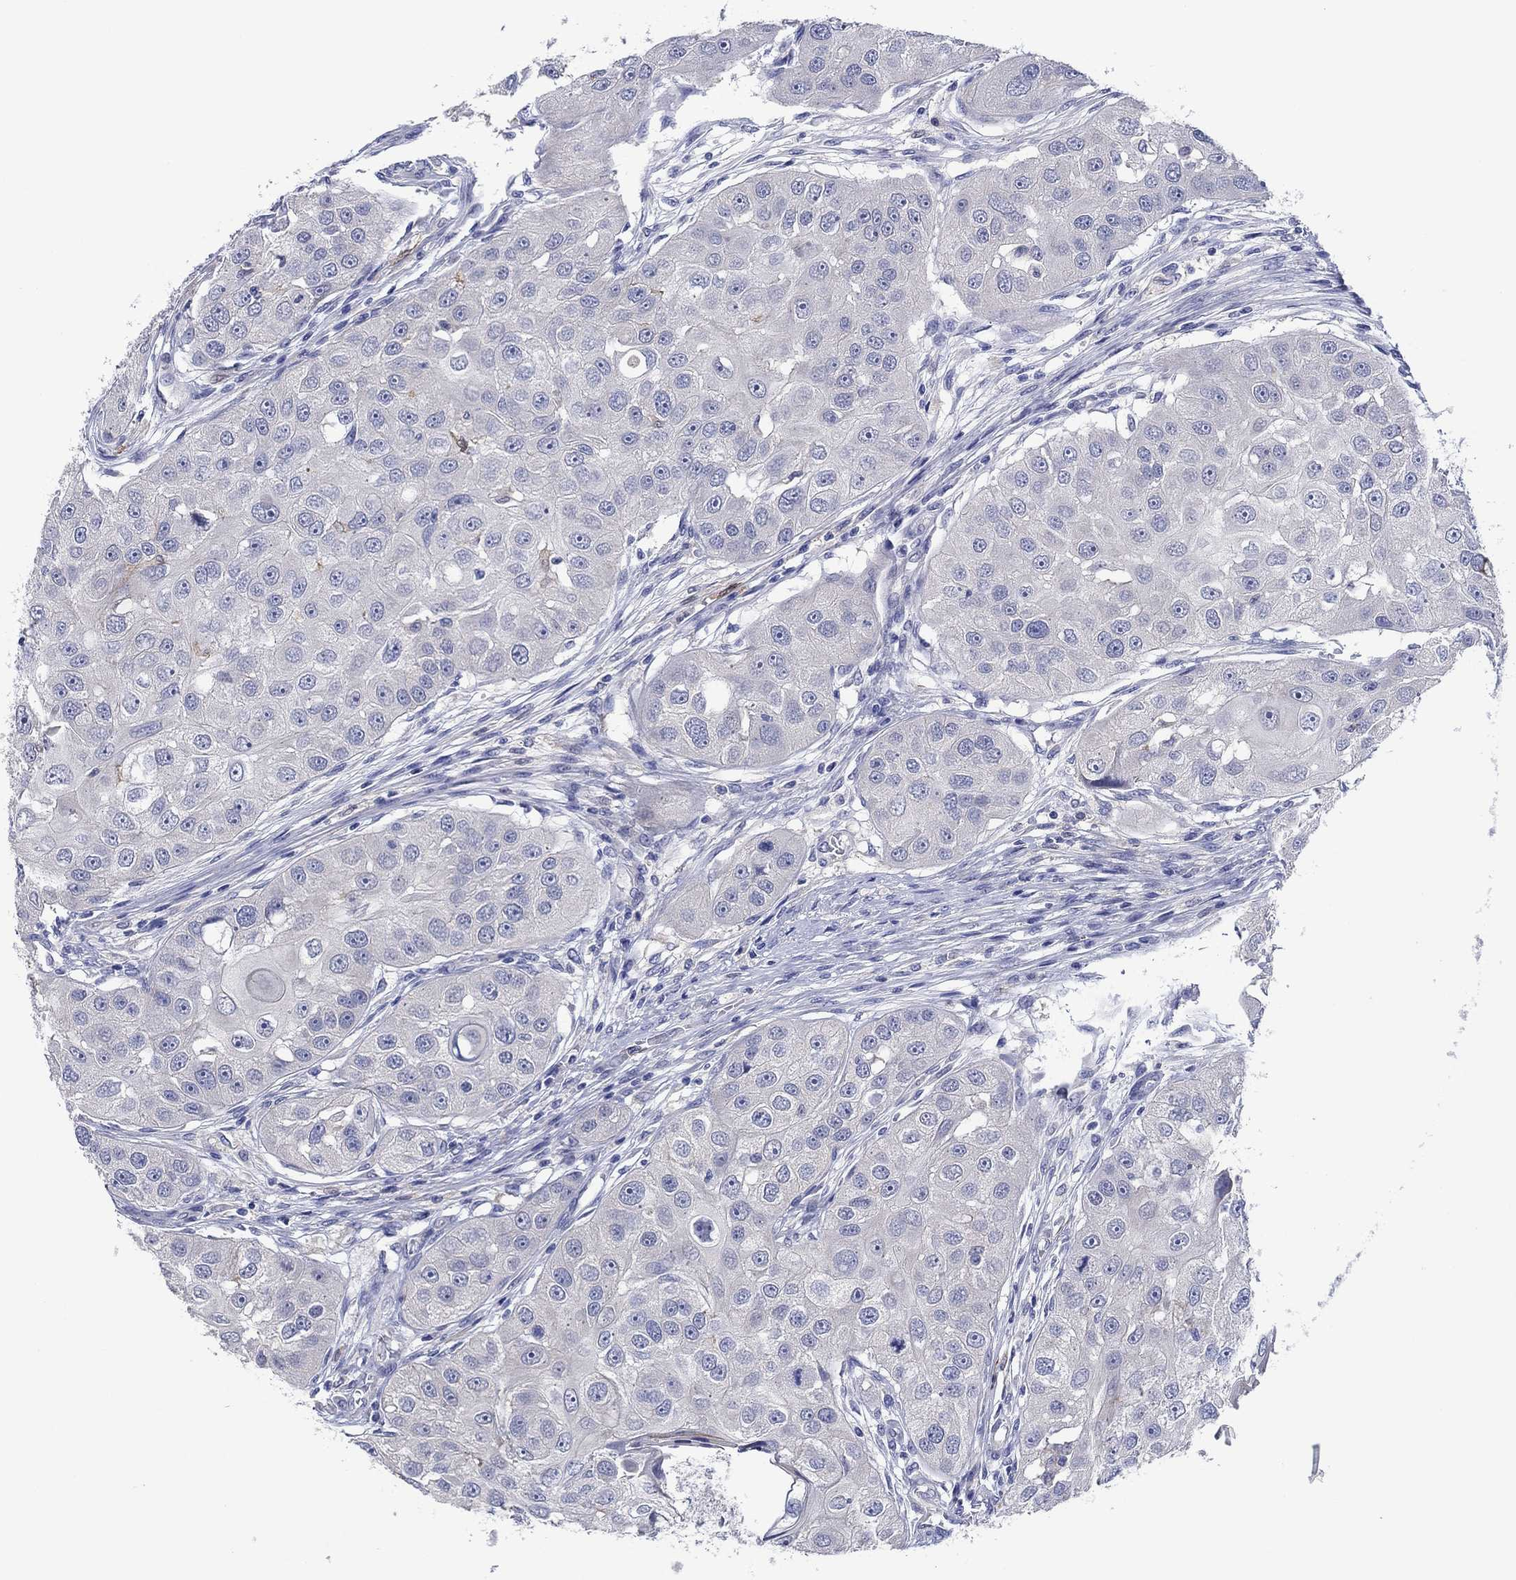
{"staining": {"intensity": "weak", "quantity": "<25%", "location": "cytoplasmic/membranous"}, "tissue": "head and neck cancer", "cell_type": "Tumor cells", "image_type": "cancer", "snomed": [{"axis": "morphology", "description": "Normal tissue, NOS"}, {"axis": "morphology", "description": "Squamous cell carcinoma, NOS"}, {"axis": "topography", "description": "Skeletal muscle"}, {"axis": "topography", "description": "Head-Neck"}], "caption": "Human head and neck cancer (squamous cell carcinoma) stained for a protein using immunohistochemistry (IHC) exhibits no positivity in tumor cells.", "gene": "HDC", "patient": {"sex": "male", "age": 51}}